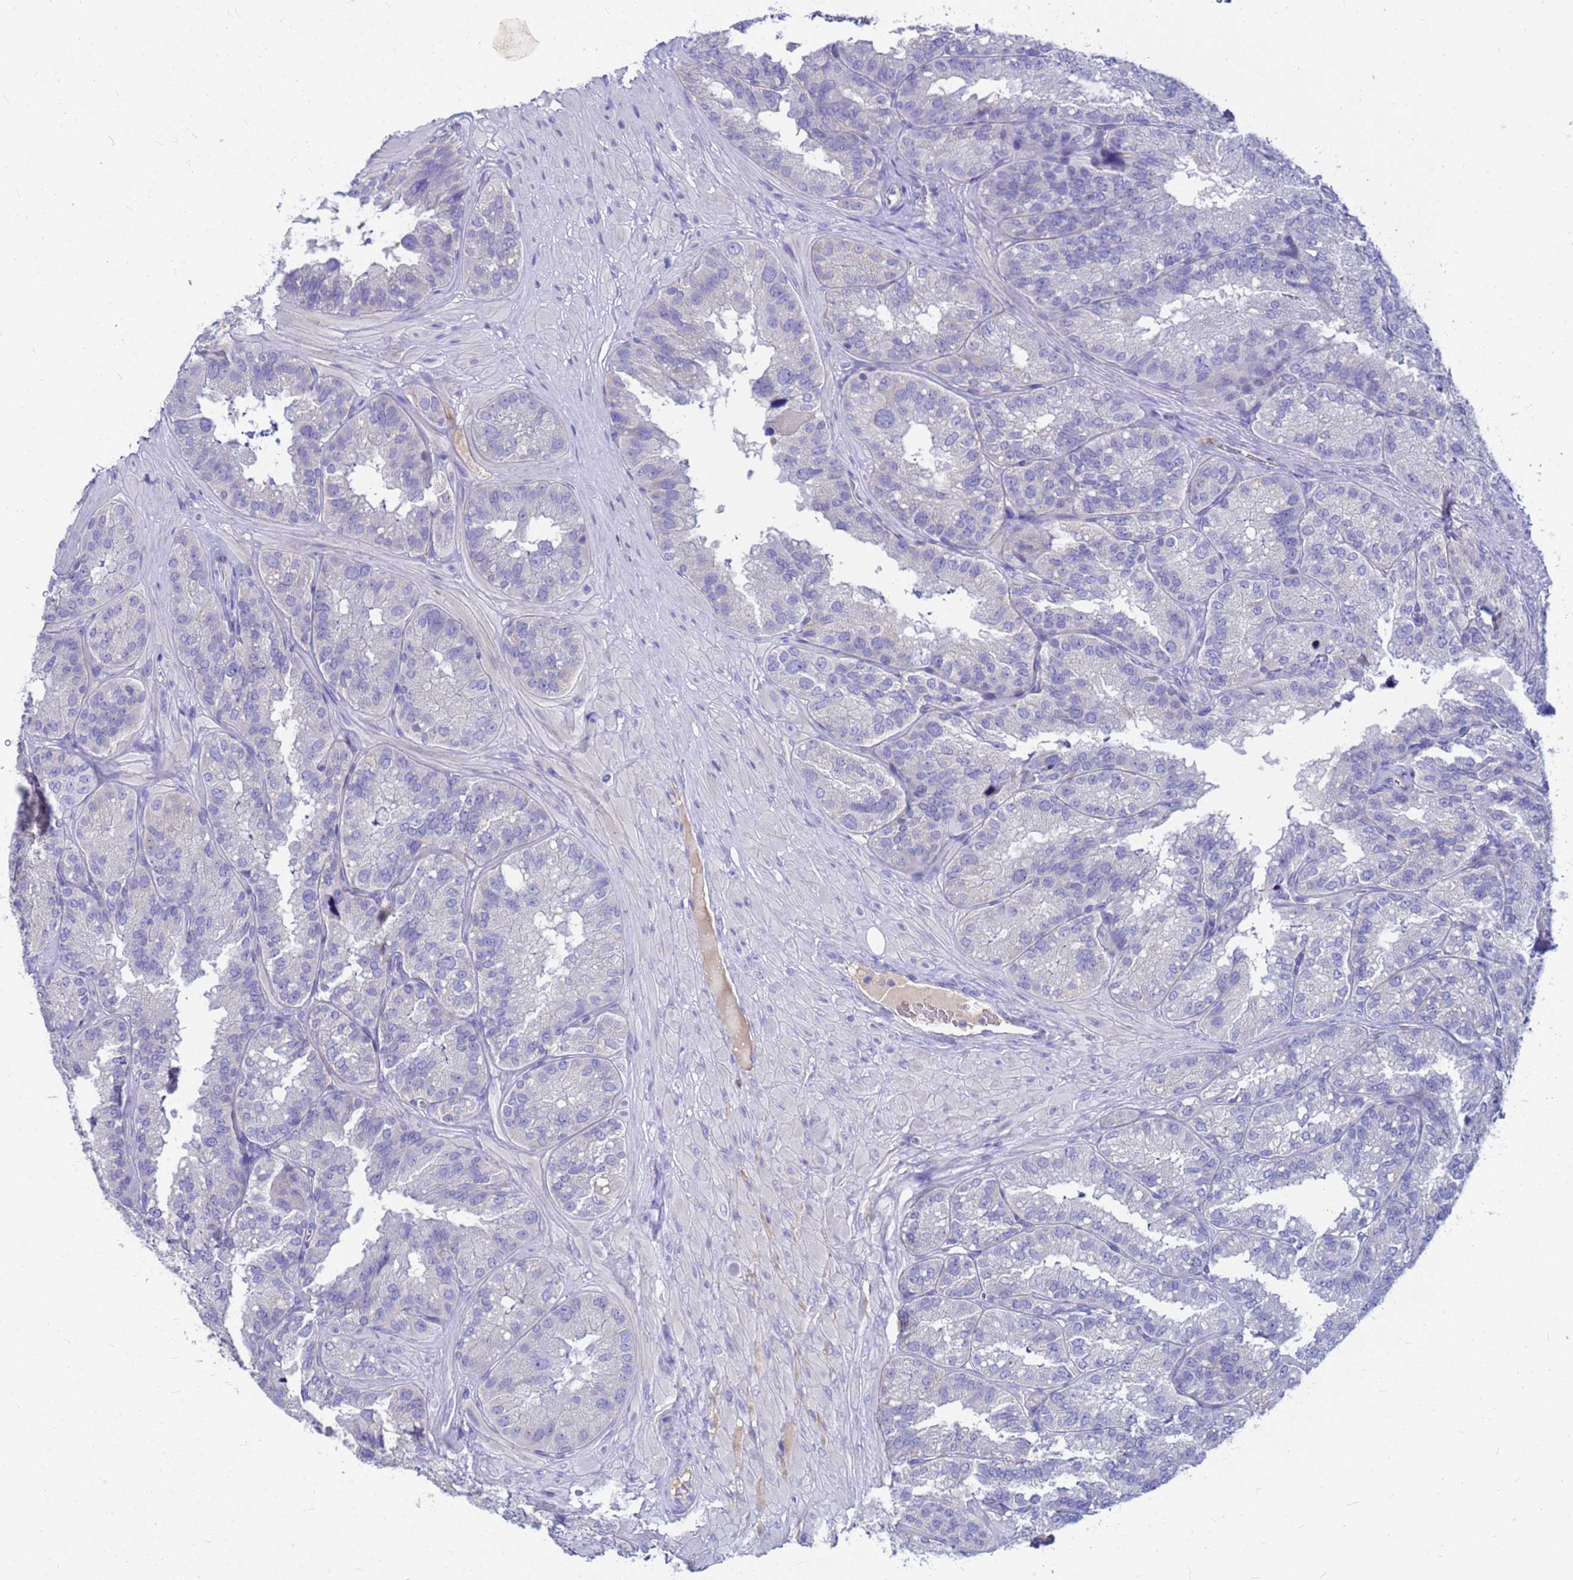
{"staining": {"intensity": "negative", "quantity": "none", "location": "none"}, "tissue": "seminal vesicle", "cell_type": "Glandular cells", "image_type": "normal", "snomed": [{"axis": "morphology", "description": "Normal tissue, NOS"}, {"axis": "topography", "description": "Seminal veicle"}], "caption": "Glandular cells show no significant protein staining in benign seminal vesicle. The staining was performed using DAB (3,3'-diaminobenzidine) to visualize the protein expression in brown, while the nuclei were stained in blue with hematoxylin (Magnification: 20x).", "gene": "DPRX", "patient": {"sex": "male", "age": 58}}